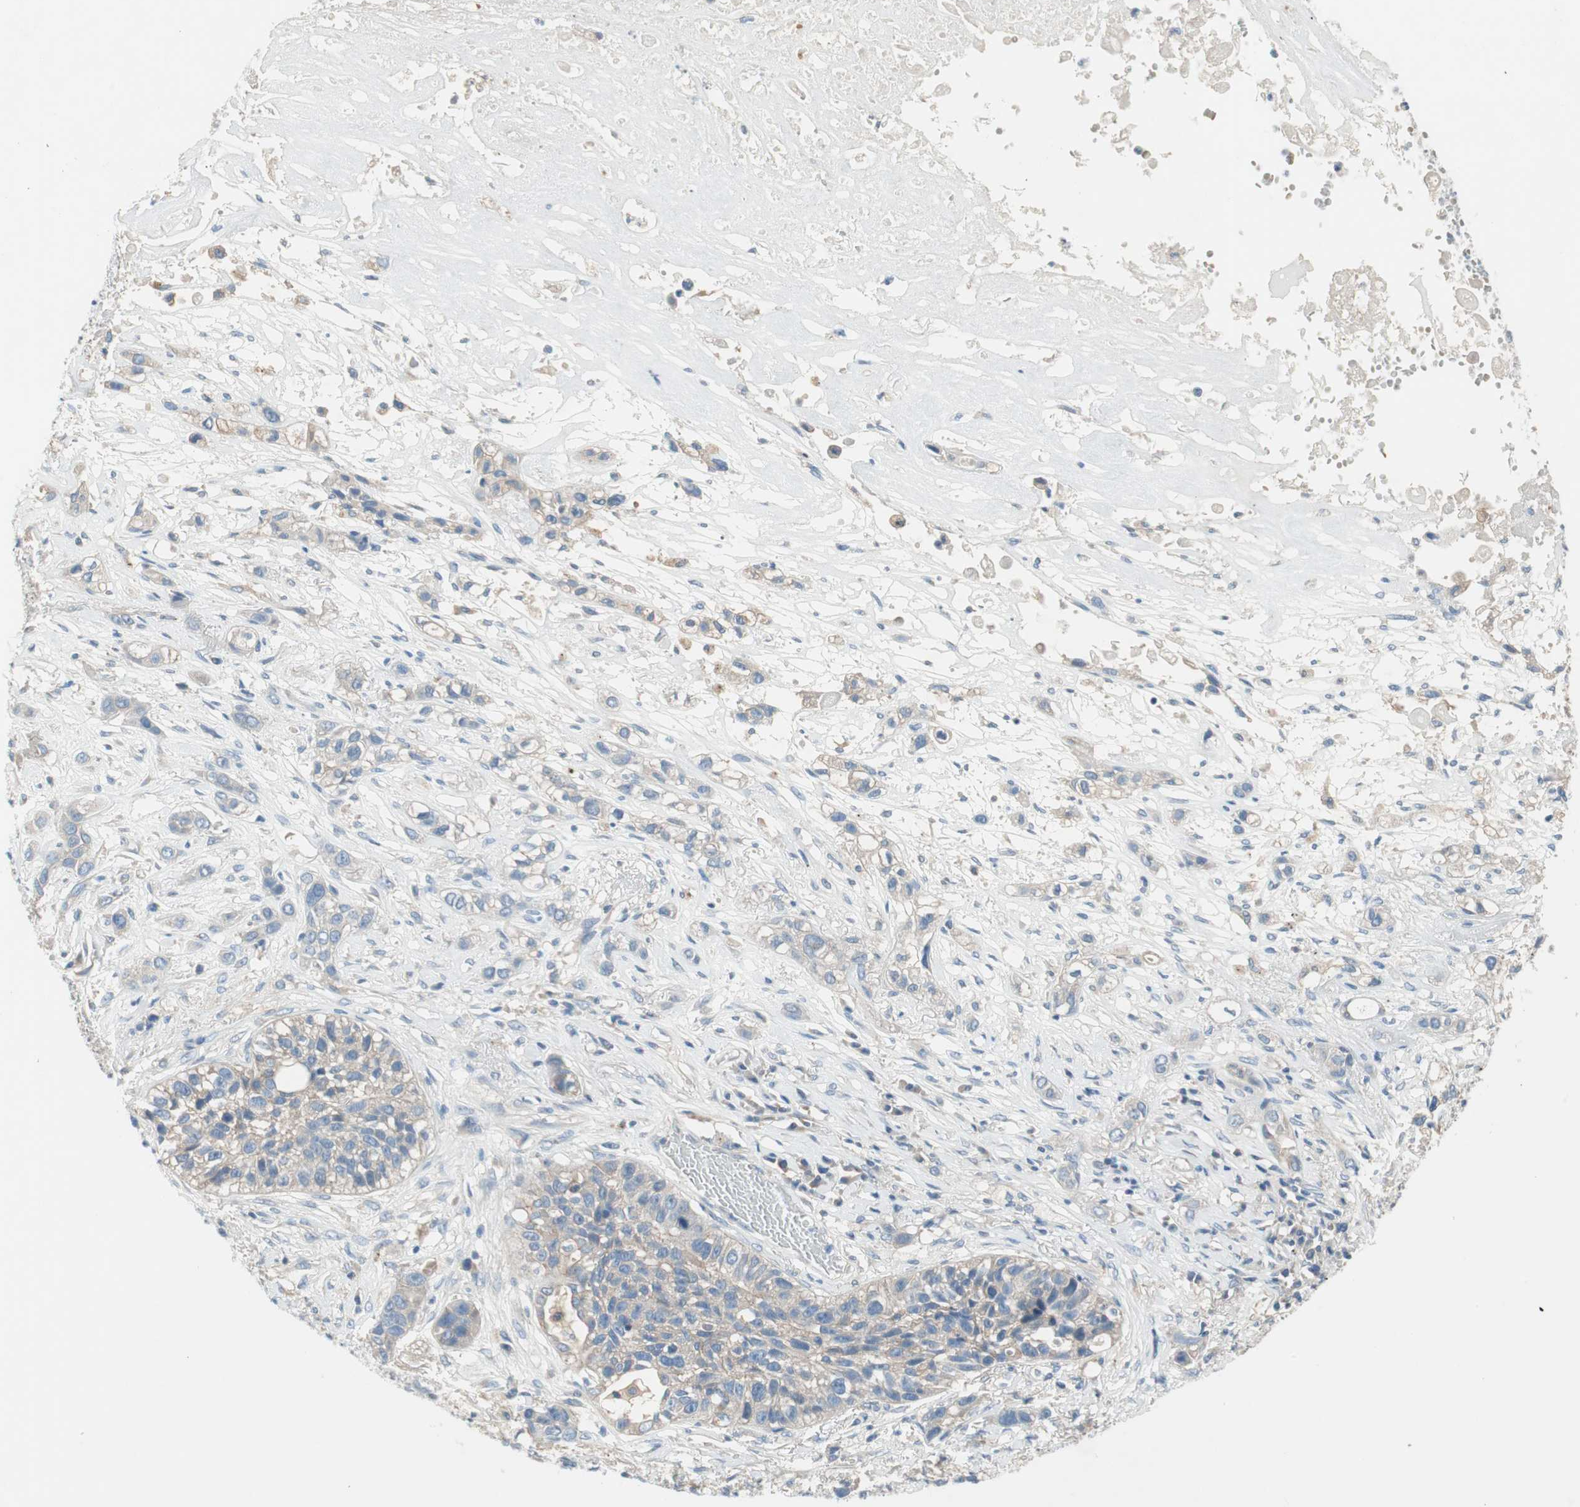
{"staining": {"intensity": "negative", "quantity": "none", "location": "none"}, "tissue": "lung cancer", "cell_type": "Tumor cells", "image_type": "cancer", "snomed": [{"axis": "morphology", "description": "Squamous cell carcinoma, NOS"}, {"axis": "topography", "description": "Lung"}], "caption": "Squamous cell carcinoma (lung) was stained to show a protein in brown. There is no significant staining in tumor cells.", "gene": "GLUL", "patient": {"sex": "male", "age": 71}}